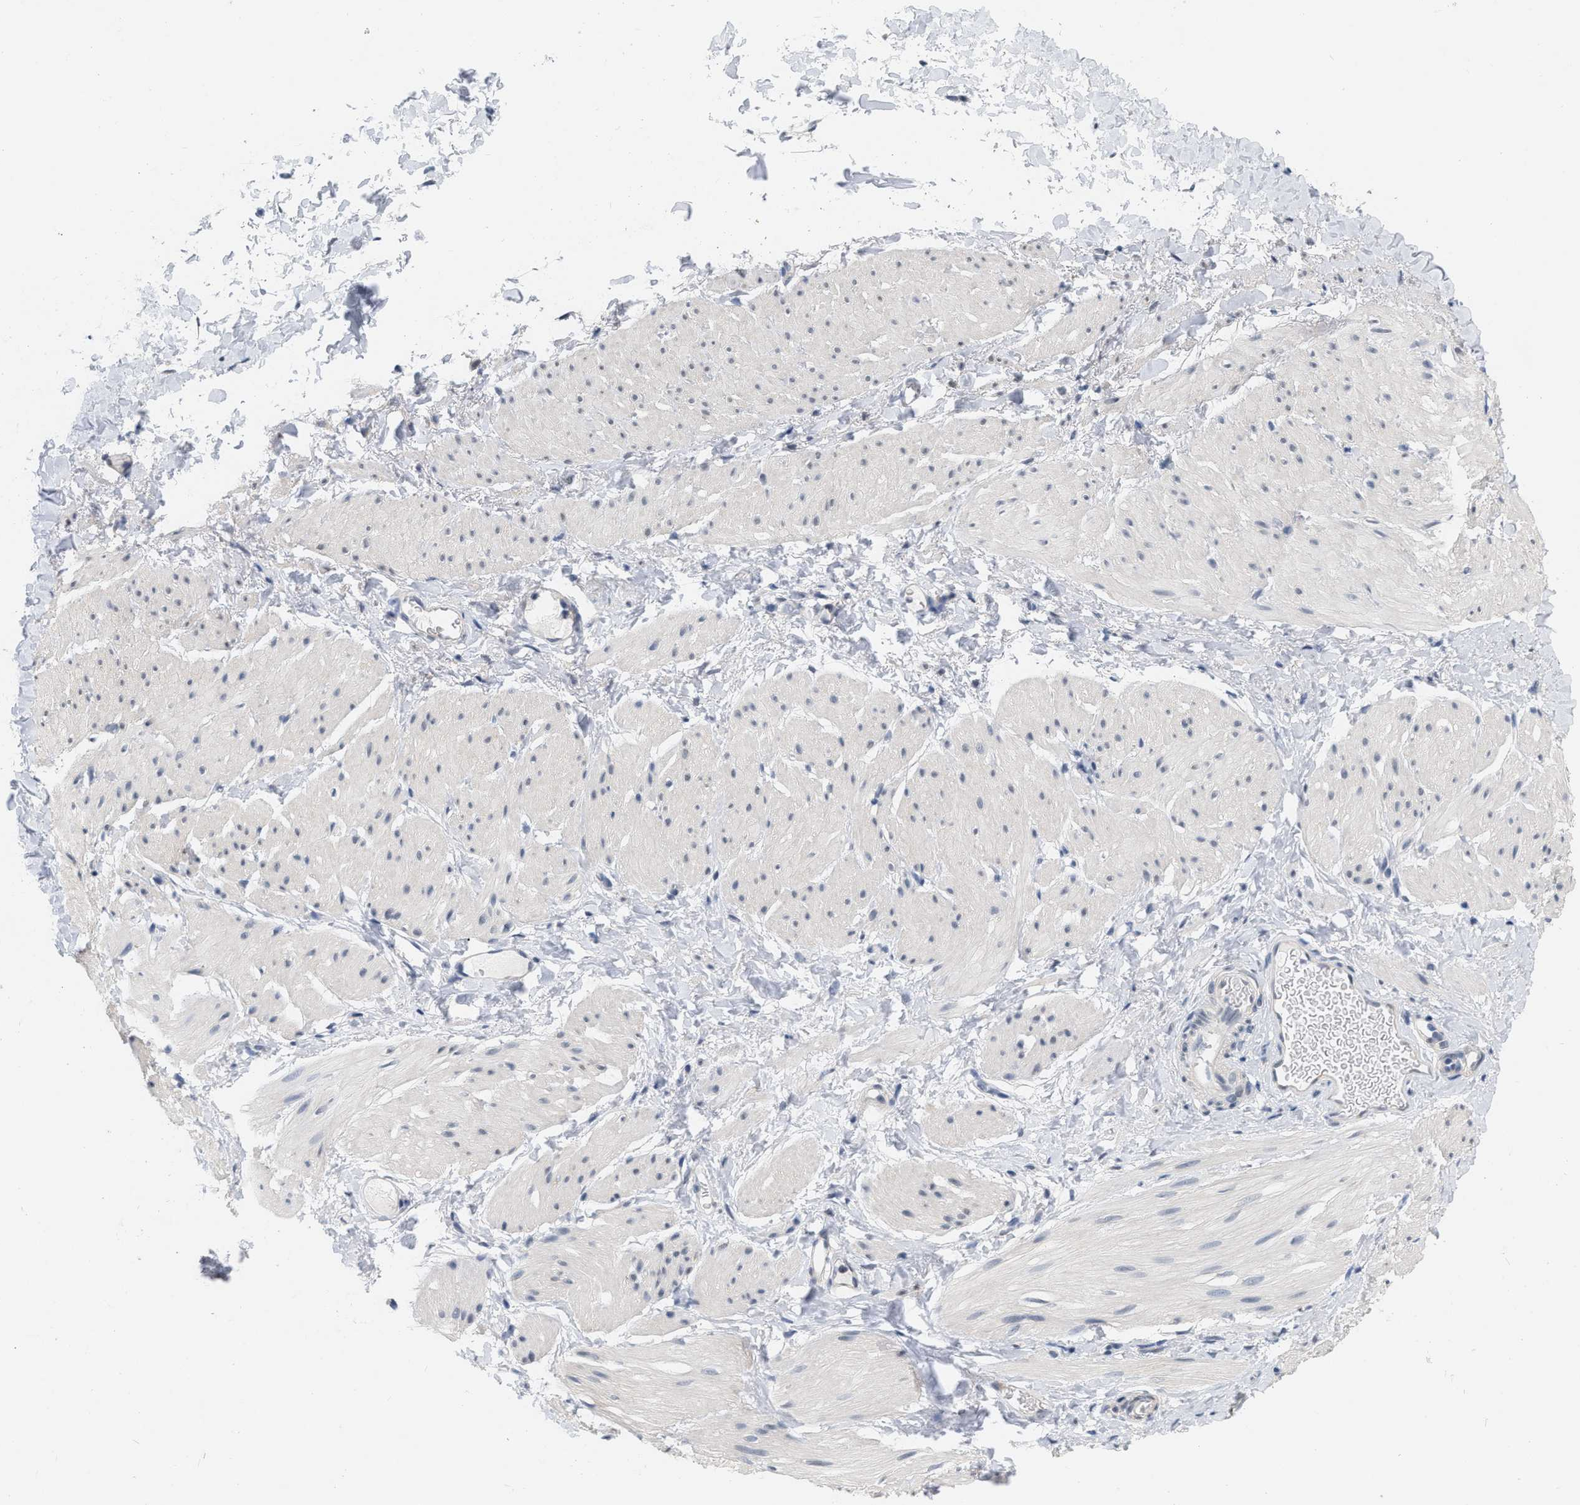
{"staining": {"intensity": "negative", "quantity": "none", "location": "none"}, "tissue": "smooth muscle", "cell_type": "Smooth muscle cells", "image_type": "normal", "snomed": [{"axis": "morphology", "description": "Normal tissue, NOS"}, {"axis": "topography", "description": "Smooth muscle"}], "caption": "The IHC micrograph has no significant expression in smooth muscle cells of smooth muscle. (Stains: DAB immunohistochemistry with hematoxylin counter stain, Microscopy: brightfield microscopy at high magnification).", "gene": "RUVBL1", "patient": {"sex": "male", "age": 16}}